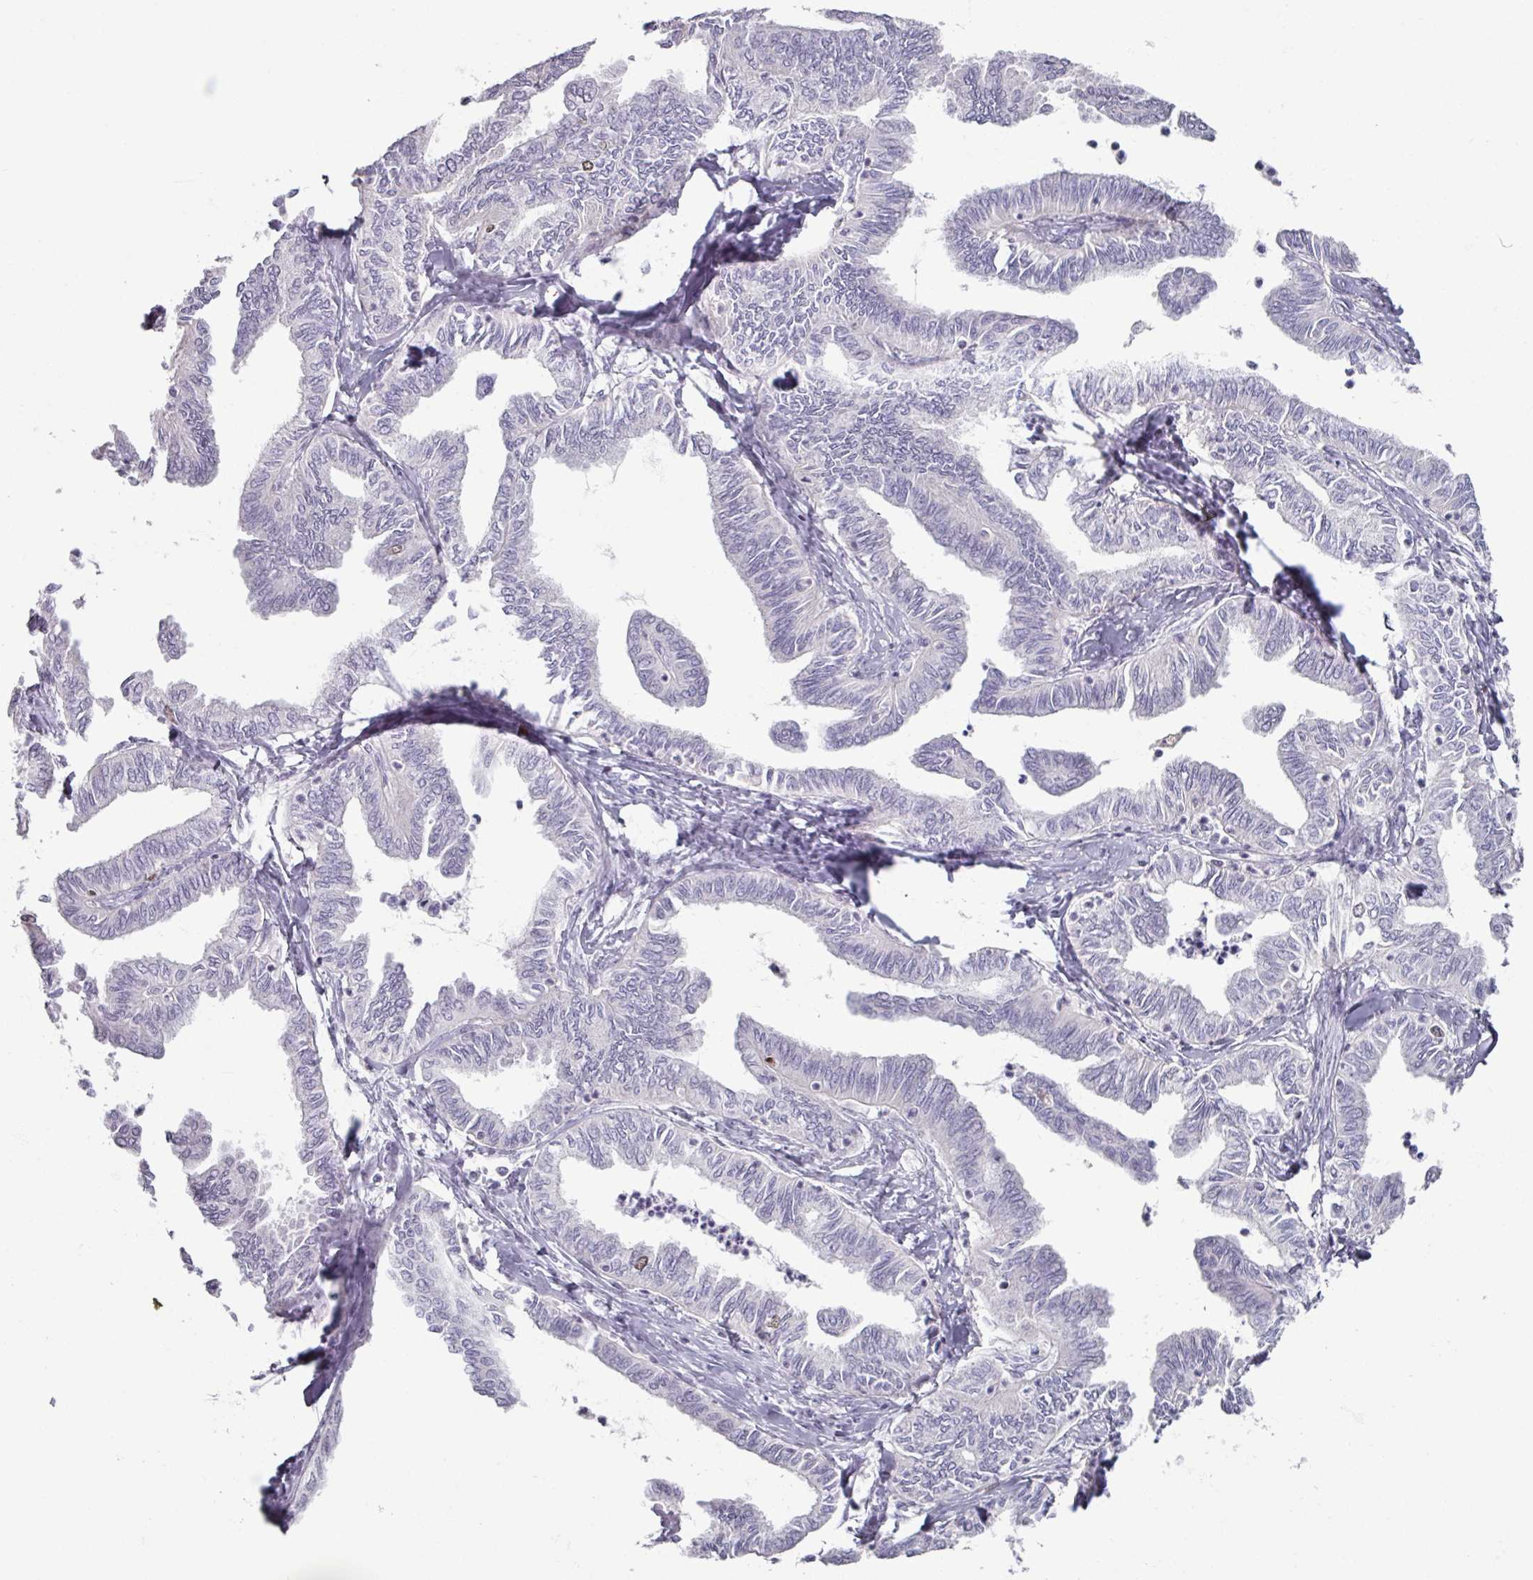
{"staining": {"intensity": "negative", "quantity": "none", "location": "none"}, "tissue": "ovarian cancer", "cell_type": "Tumor cells", "image_type": "cancer", "snomed": [{"axis": "morphology", "description": "Carcinoma, endometroid"}, {"axis": "topography", "description": "Ovary"}], "caption": "High power microscopy photomicrograph of an IHC photomicrograph of ovarian endometroid carcinoma, revealing no significant positivity in tumor cells.", "gene": "ATAD2", "patient": {"sex": "female", "age": 70}}